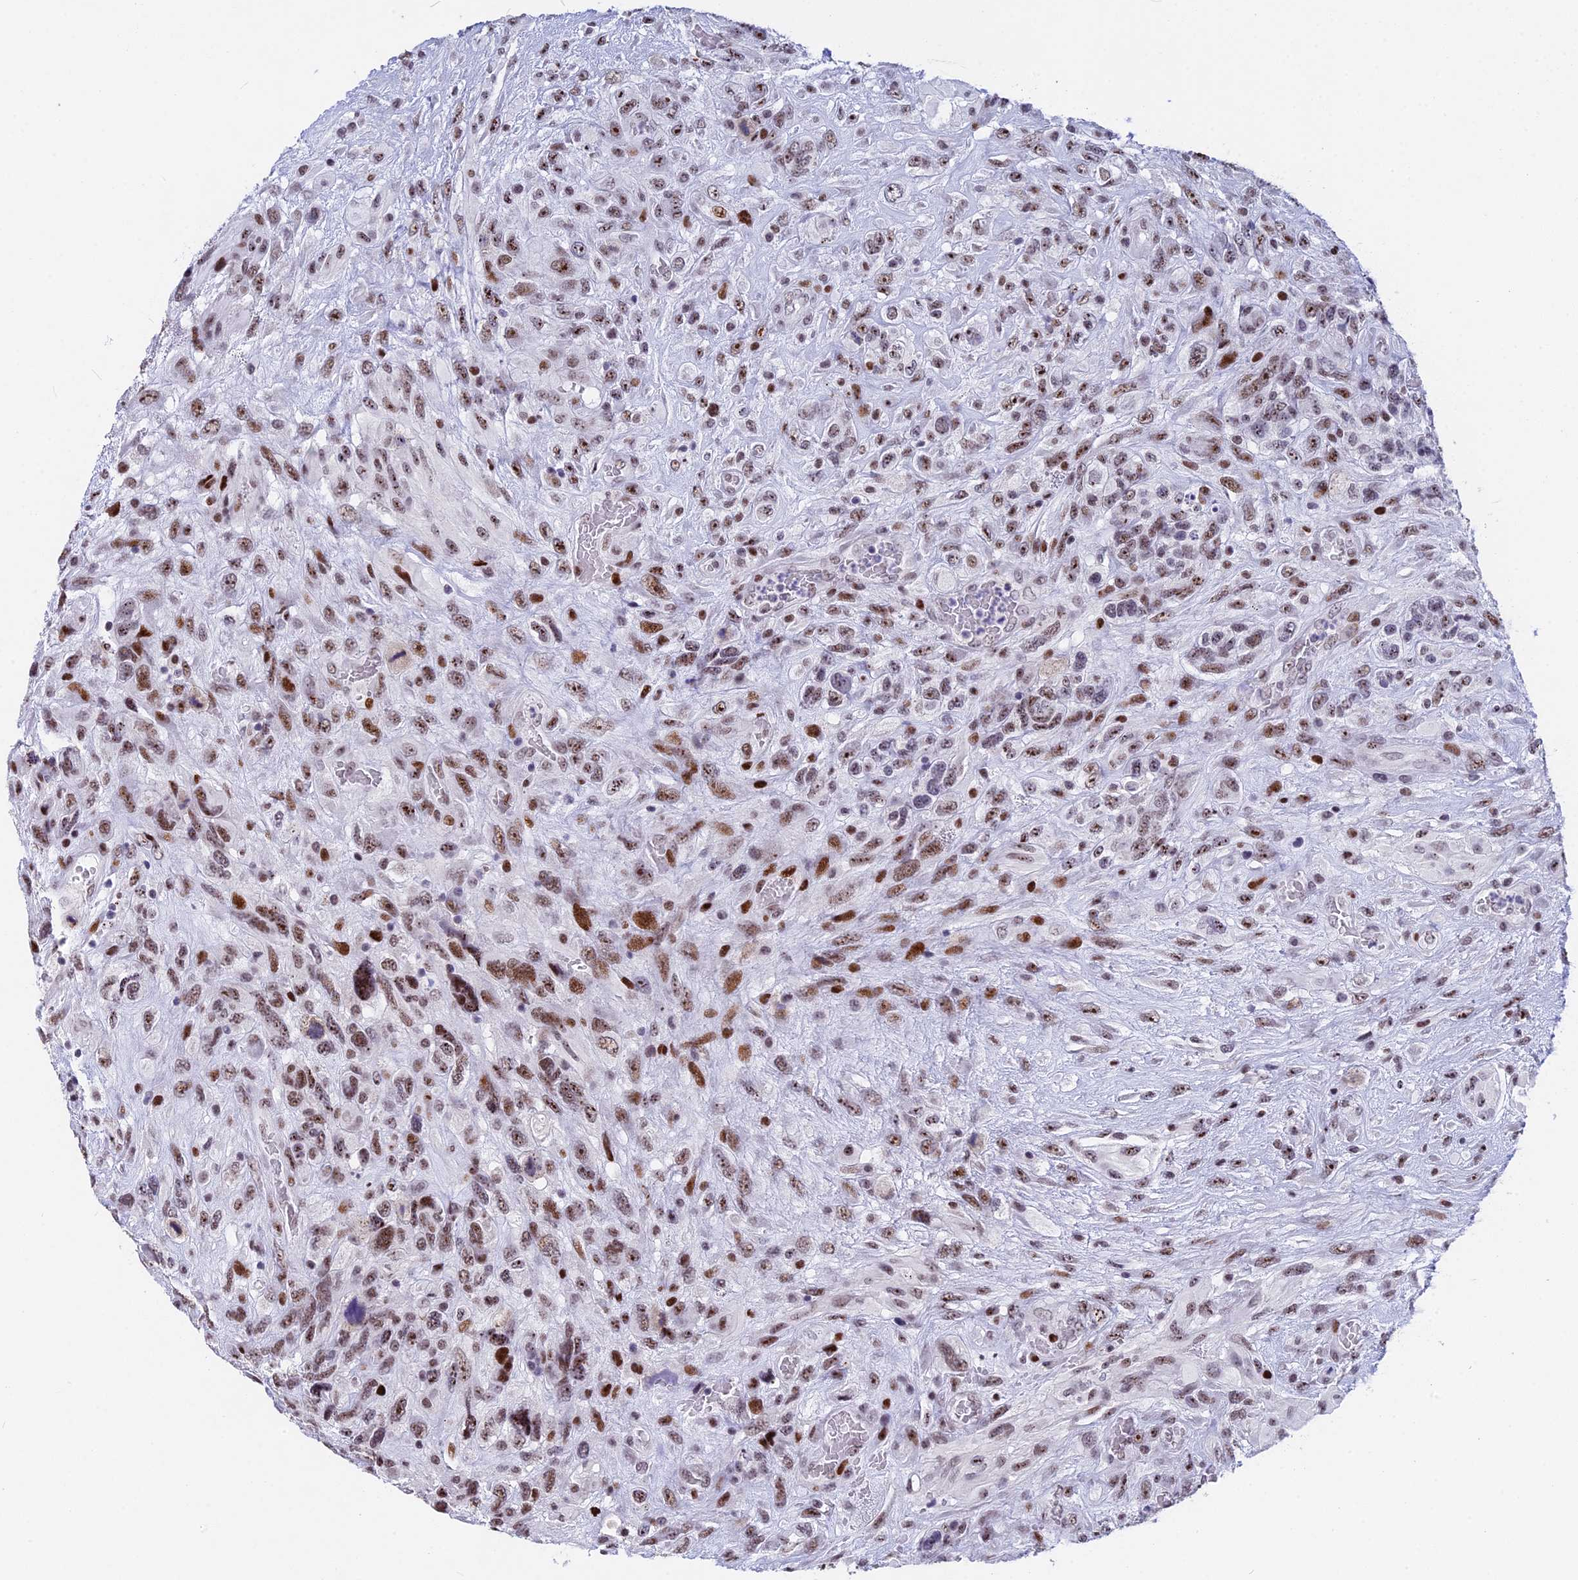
{"staining": {"intensity": "moderate", "quantity": ">75%", "location": "nuclear"}, "tissue": "glioma", "cell_type": "Tumor cells", "image_type": "cancer", "snomed": [{"axis": "morphology", "description": "Glioma, malignant, High grade"}, {"axis": "topography", "description": "Brain"}], "caption": "Immunohistochemistry (IHC) of human glioma exhibits medium levels of moderate nuclear expression in about >75% of tumor cells.", "gene": "NSA2", "patient": {"sex": "male", "age": 61}}